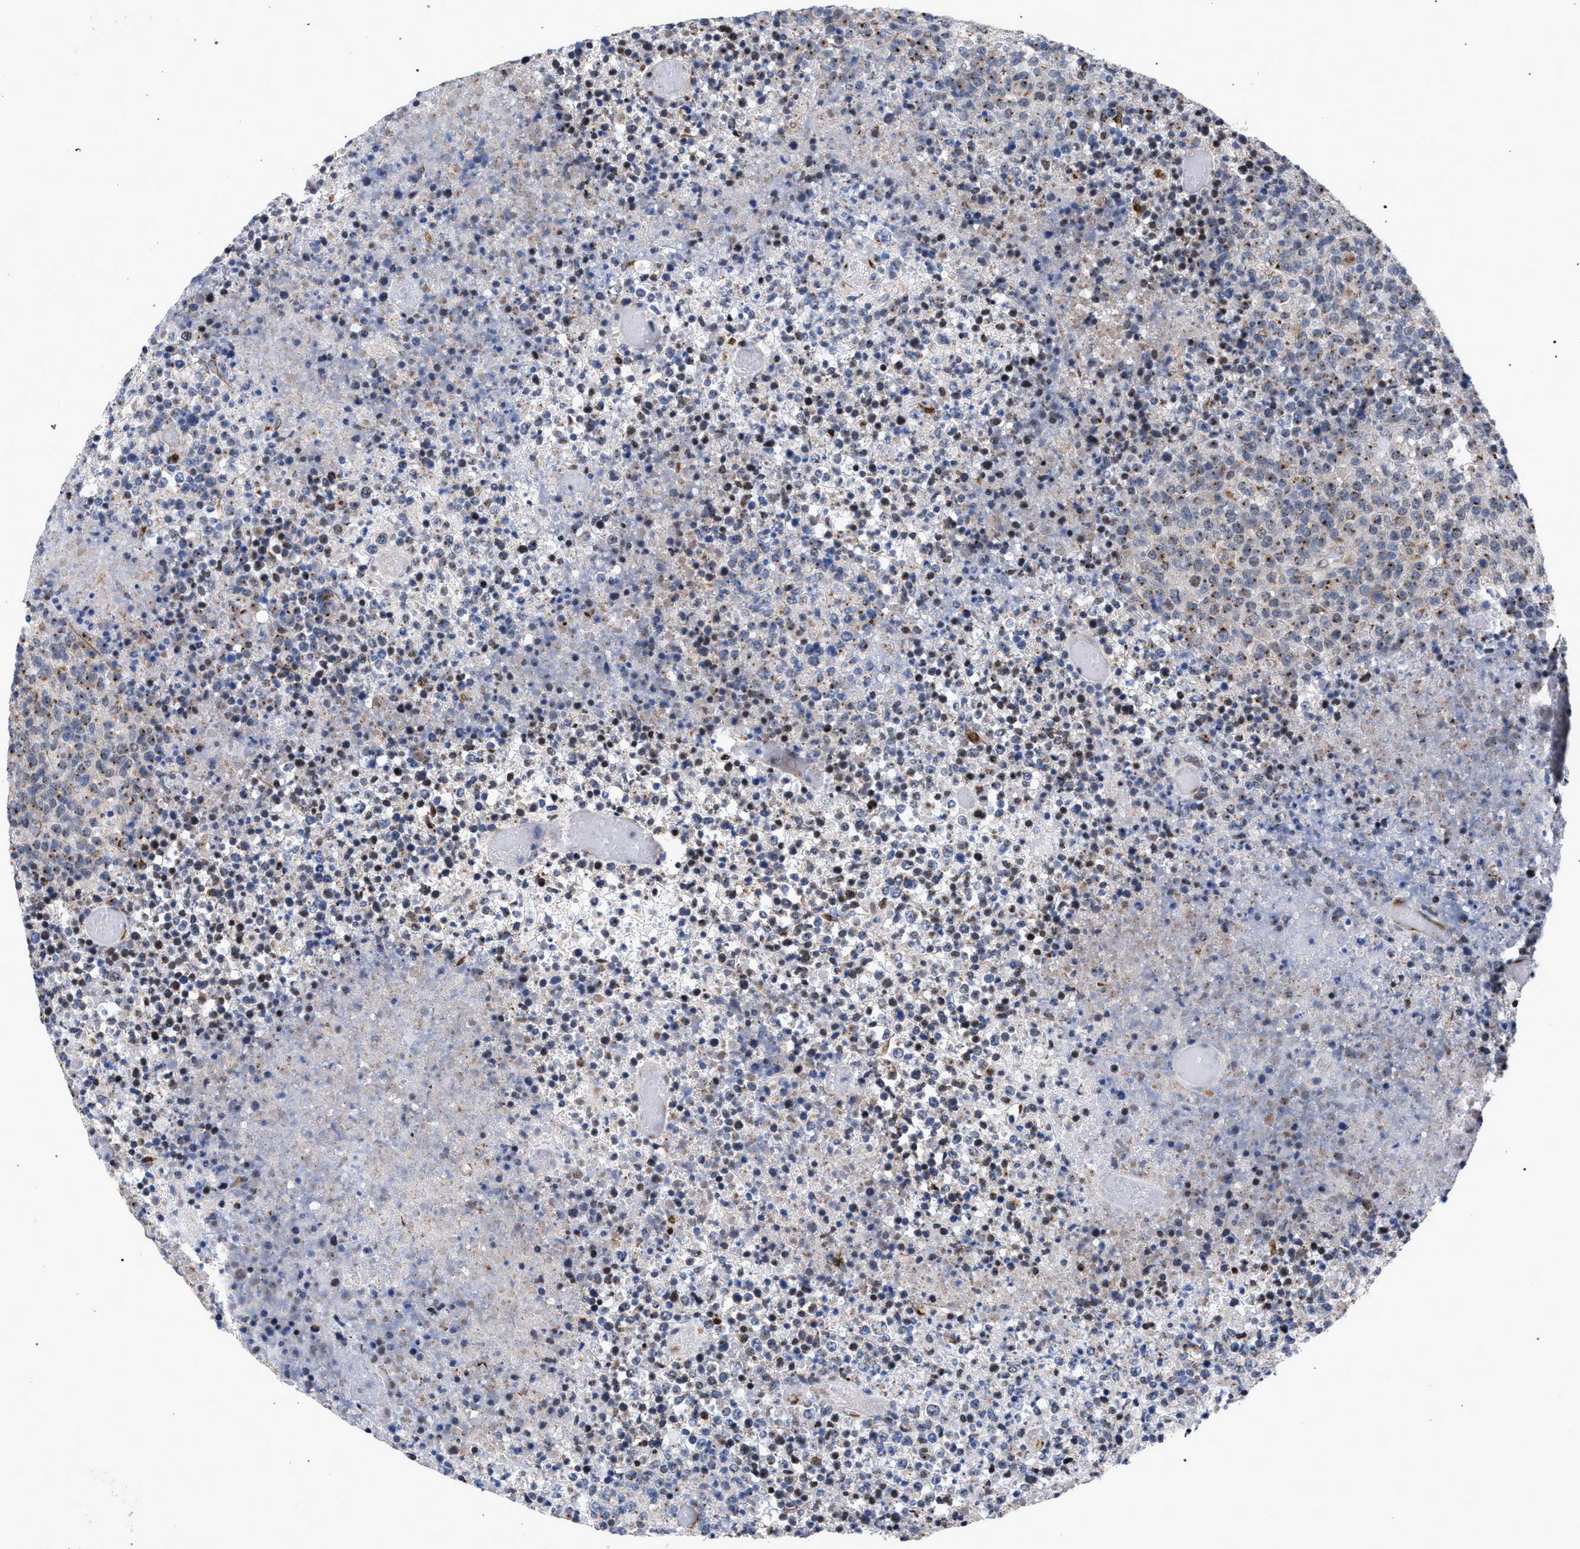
{"staining": {"intensity": "moderate", "quantity": ">75%", "location": "cytoplasmic/membranous"}, "tissue": "lymphoma", "cell_type": "Tumor cells", "image_type": "cancer", "snomed": [{"axis": "morphology", "description": "Malignant lymphoma, non-Hodgkin's type, High grade"}, {"axis": "topography", "description": "Lymph node"}], "caption": "Human lymphoma stained with a brown dye exhibits moderate cytoplasmic/membranous positive expression in about >75% of tumor cells.", "gene": "GOLGA2", "patient": {"sex": "male", "age": 13}}